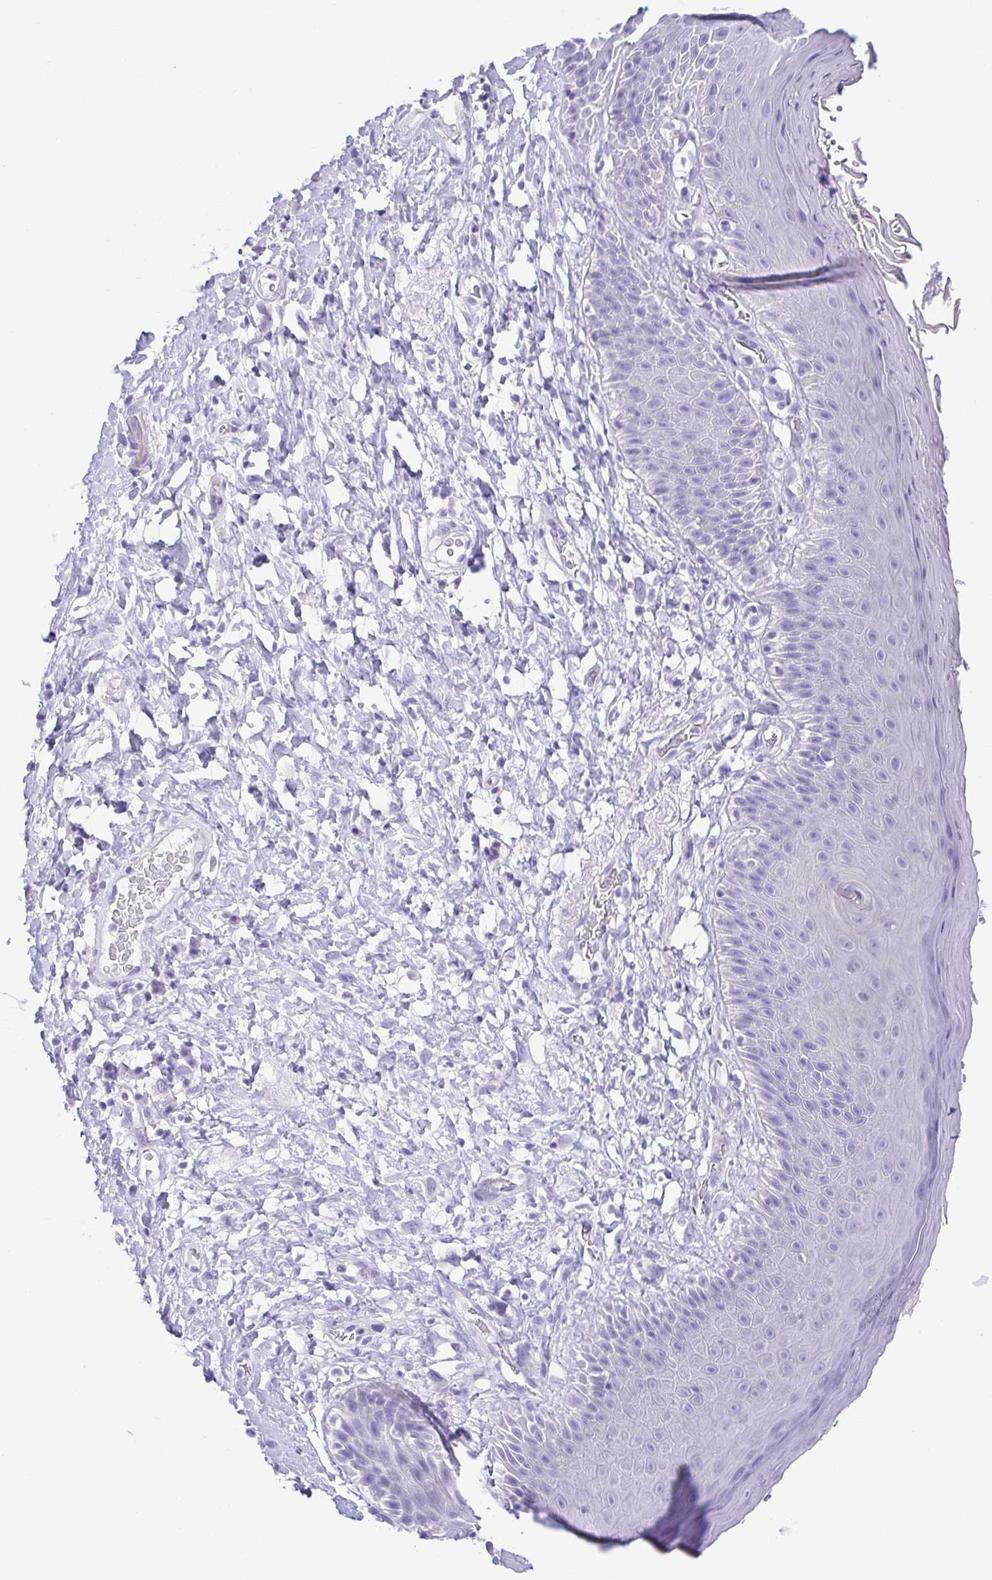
{"staining": {"intensity": "negative", "quantity": "none", "location": "none"}, "tissue": "skin", "cell_type": "Epidermal cells", "image_type": "normal", "snomed": [{"axis": "morphology", "description": "Normal tissue, NOS"}, {"axis": "topography", "description": "Anal"}], "caption": "Histopathology image shows no protein expression in epidermal cells of normal skin.", "gene": "GPR182", "patient": {"sex": "male", "age": 78}}